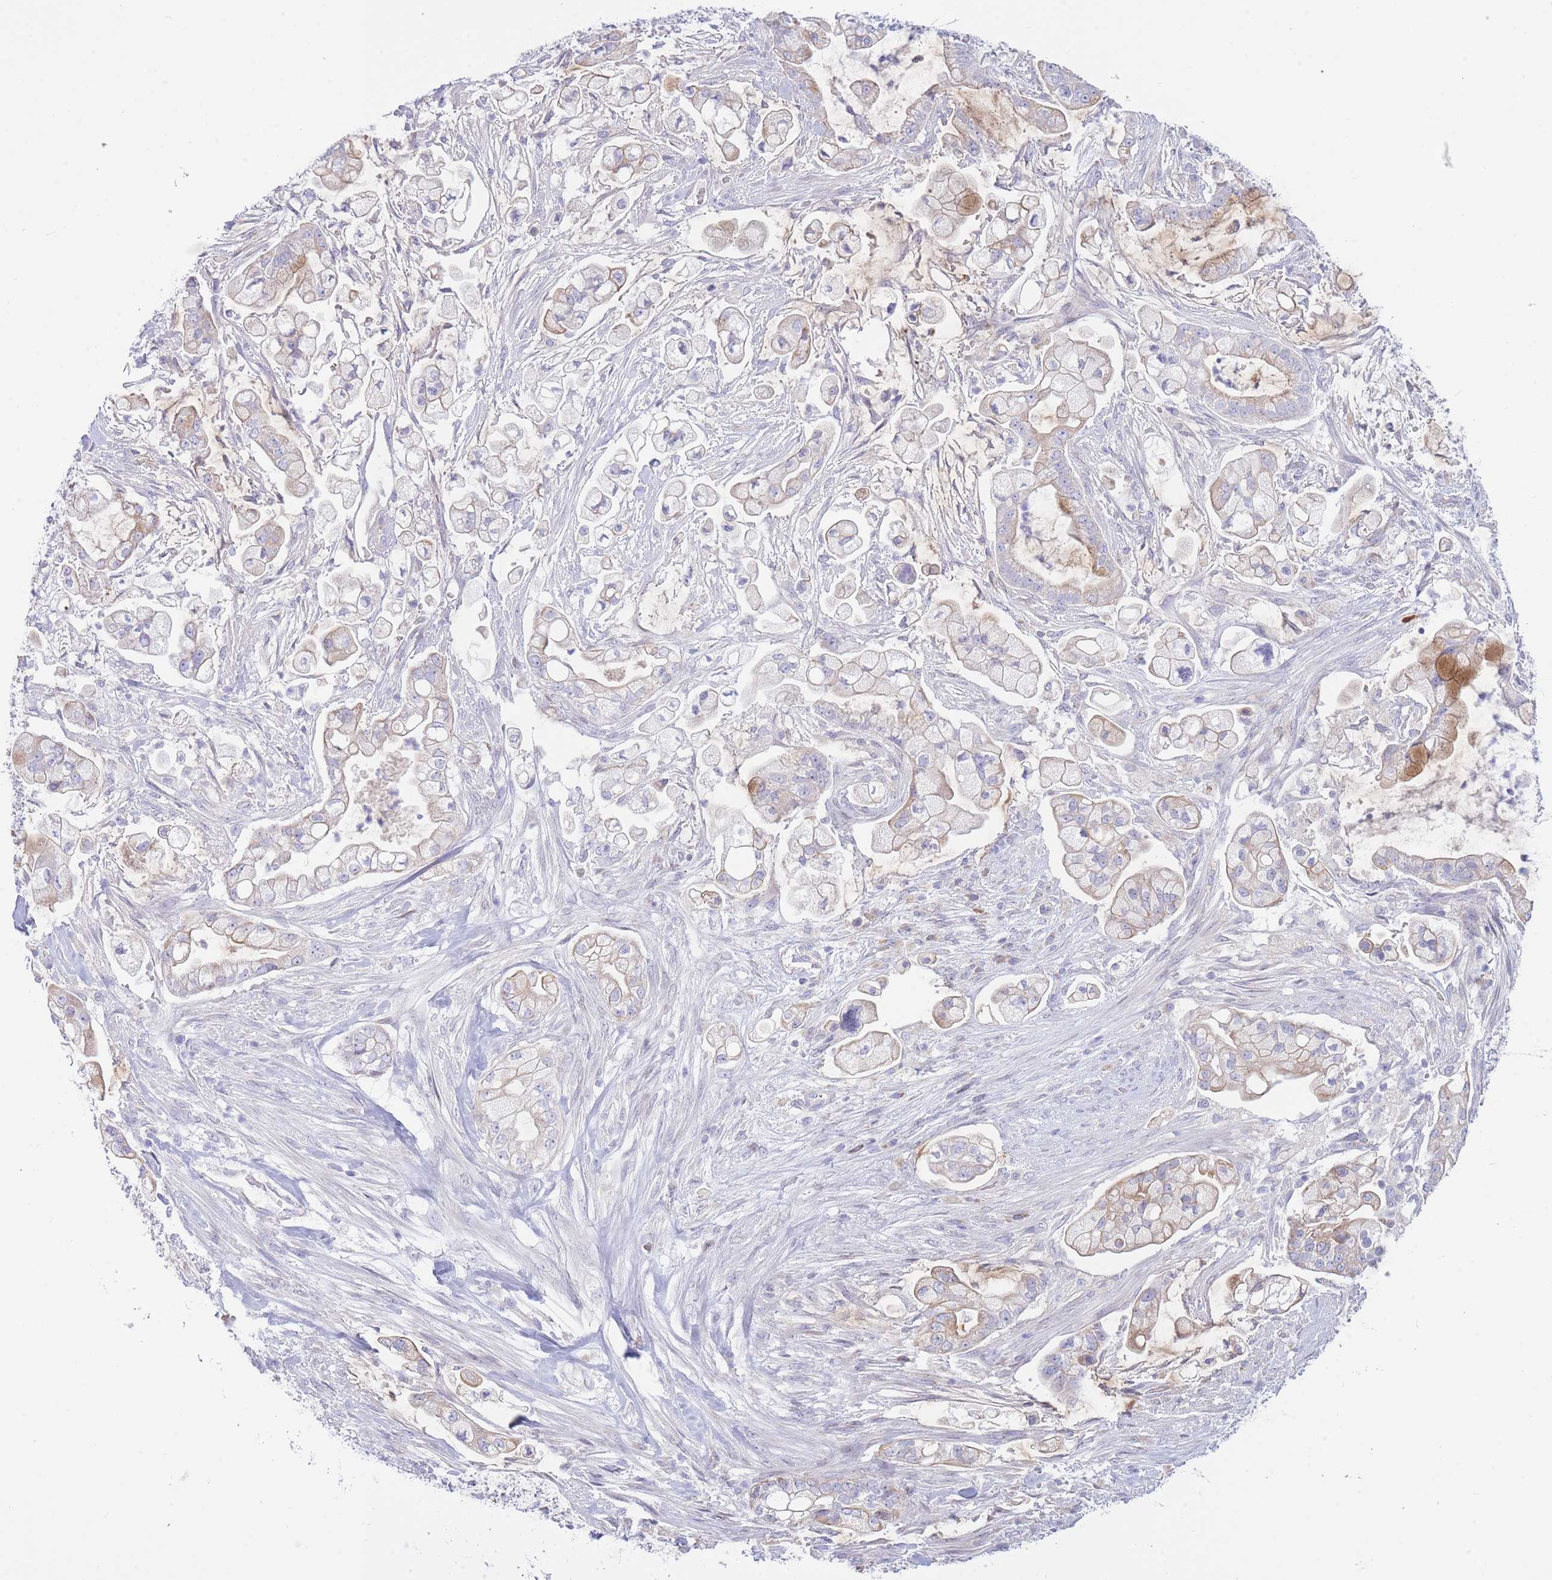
{"staining": {"intensity": "weak", "quantity": "<25%", "location": "cytoplasmic/membranous"}, "tissue": "pancreatic cancer", "cell_type": "Tumor cells", "image_type": "cancer", "snomed": [{"axis": "morphology", "description": "Adenocarcinoma, NOS"}, {"axis": "topography", "description": "Pancreas"}], "caption": "The image exhibits no significant expression in tumor cells of pancreatic cancer (adenocarcinoma).", "gene": "NANP", "patient": {"sex": "female", "age": 69}}